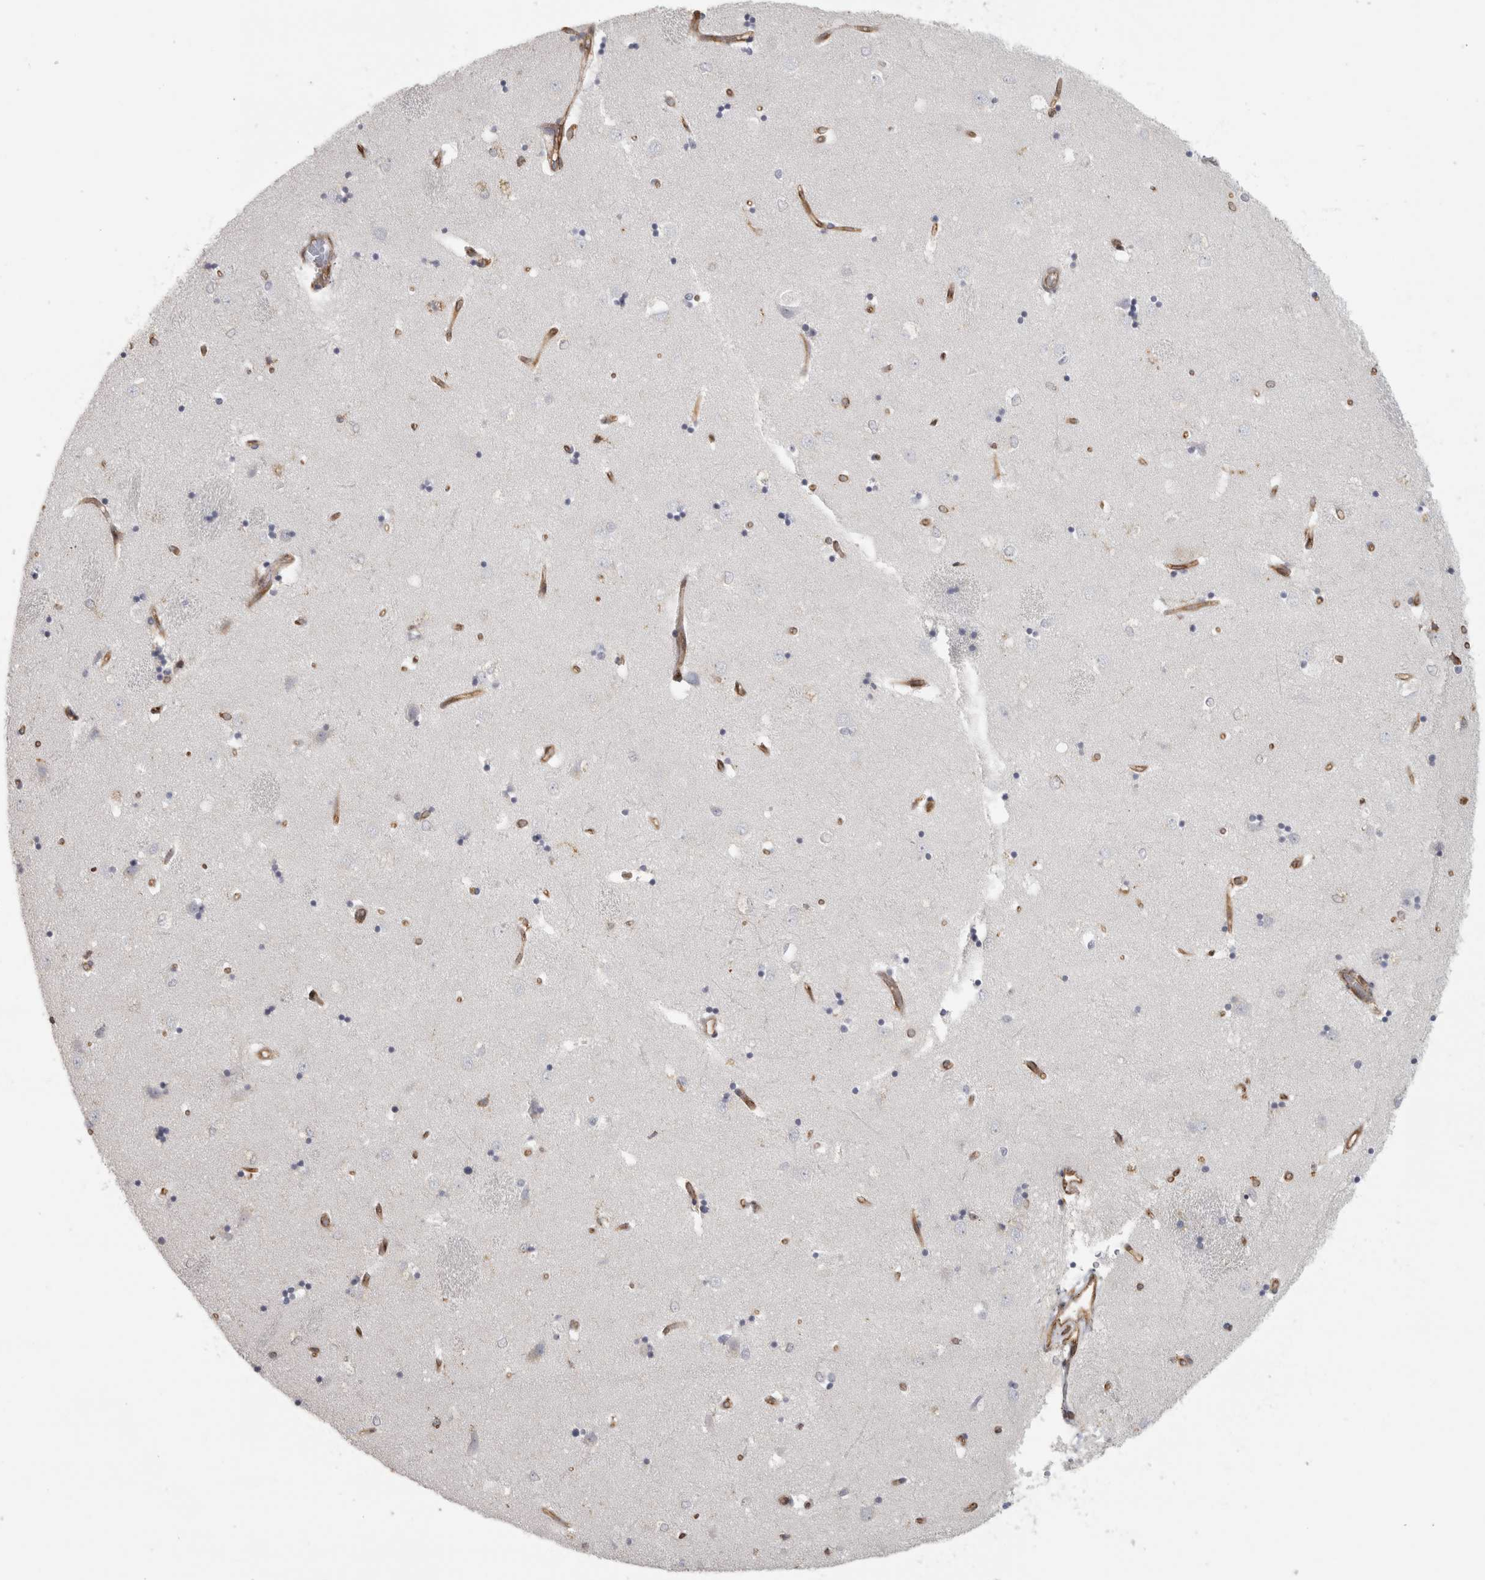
{"staining": {"intensity": "negative", "quantity": "none", "location": "none"}, "tissue": "caudate", "cell_type": "Glial cells", "image_type": "normal", "snomed": [{"axis": "morphology", "description": "Normal tissue, NOS"}, {"axis": "topography", "description": "Lateral ventricle wall"}], "caption": "This is an immunohistochemistry (IHC) micrograph of benign caudate. There is no positivity in glial cells.", "gene": "HLA", "patient": {"sex": "male", "age": 45}}